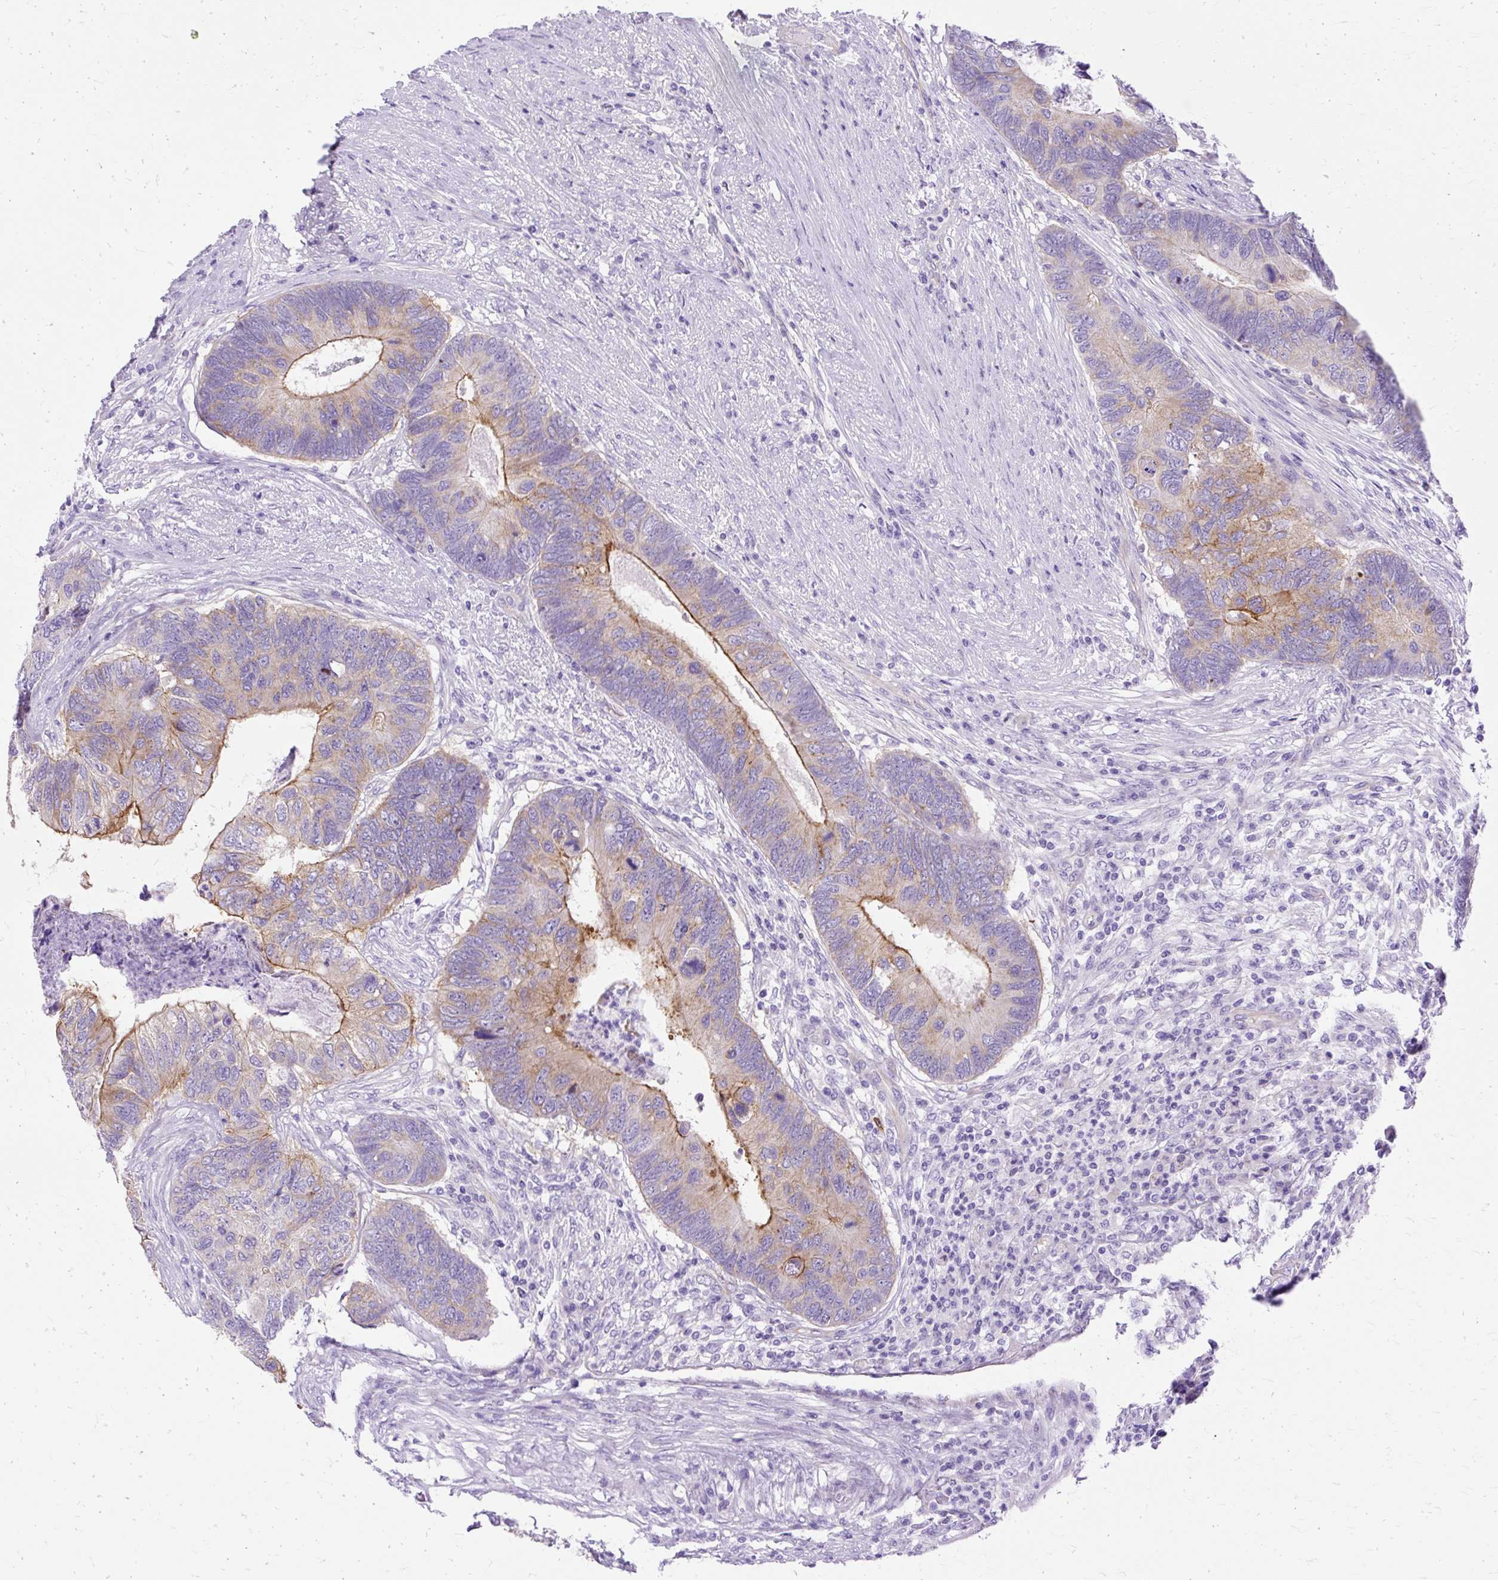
{"staining": {"intensity": "moderate", "quantity": "25%-75%", "location": "cytoplasmic/membranous"}, "tissue": "colorectal cancer", "cell_type": "Tumor cells", "image_type": "cancer", "snomed": [{"axis": "morphology", "description": "Adenocarcinoma, NOS"}, {"axis": "topography", "description": "Colon"}], "caption": "Immunohistochemistry (IHC) of human colorectal cancer (adenocarcinoma) exhibits medium levels of moderate cytoplasmic/membranous expression in about 25%-75% of tumor cells.", "gene": "MYO6", "patient": {"sex": "female", "age": 67}}